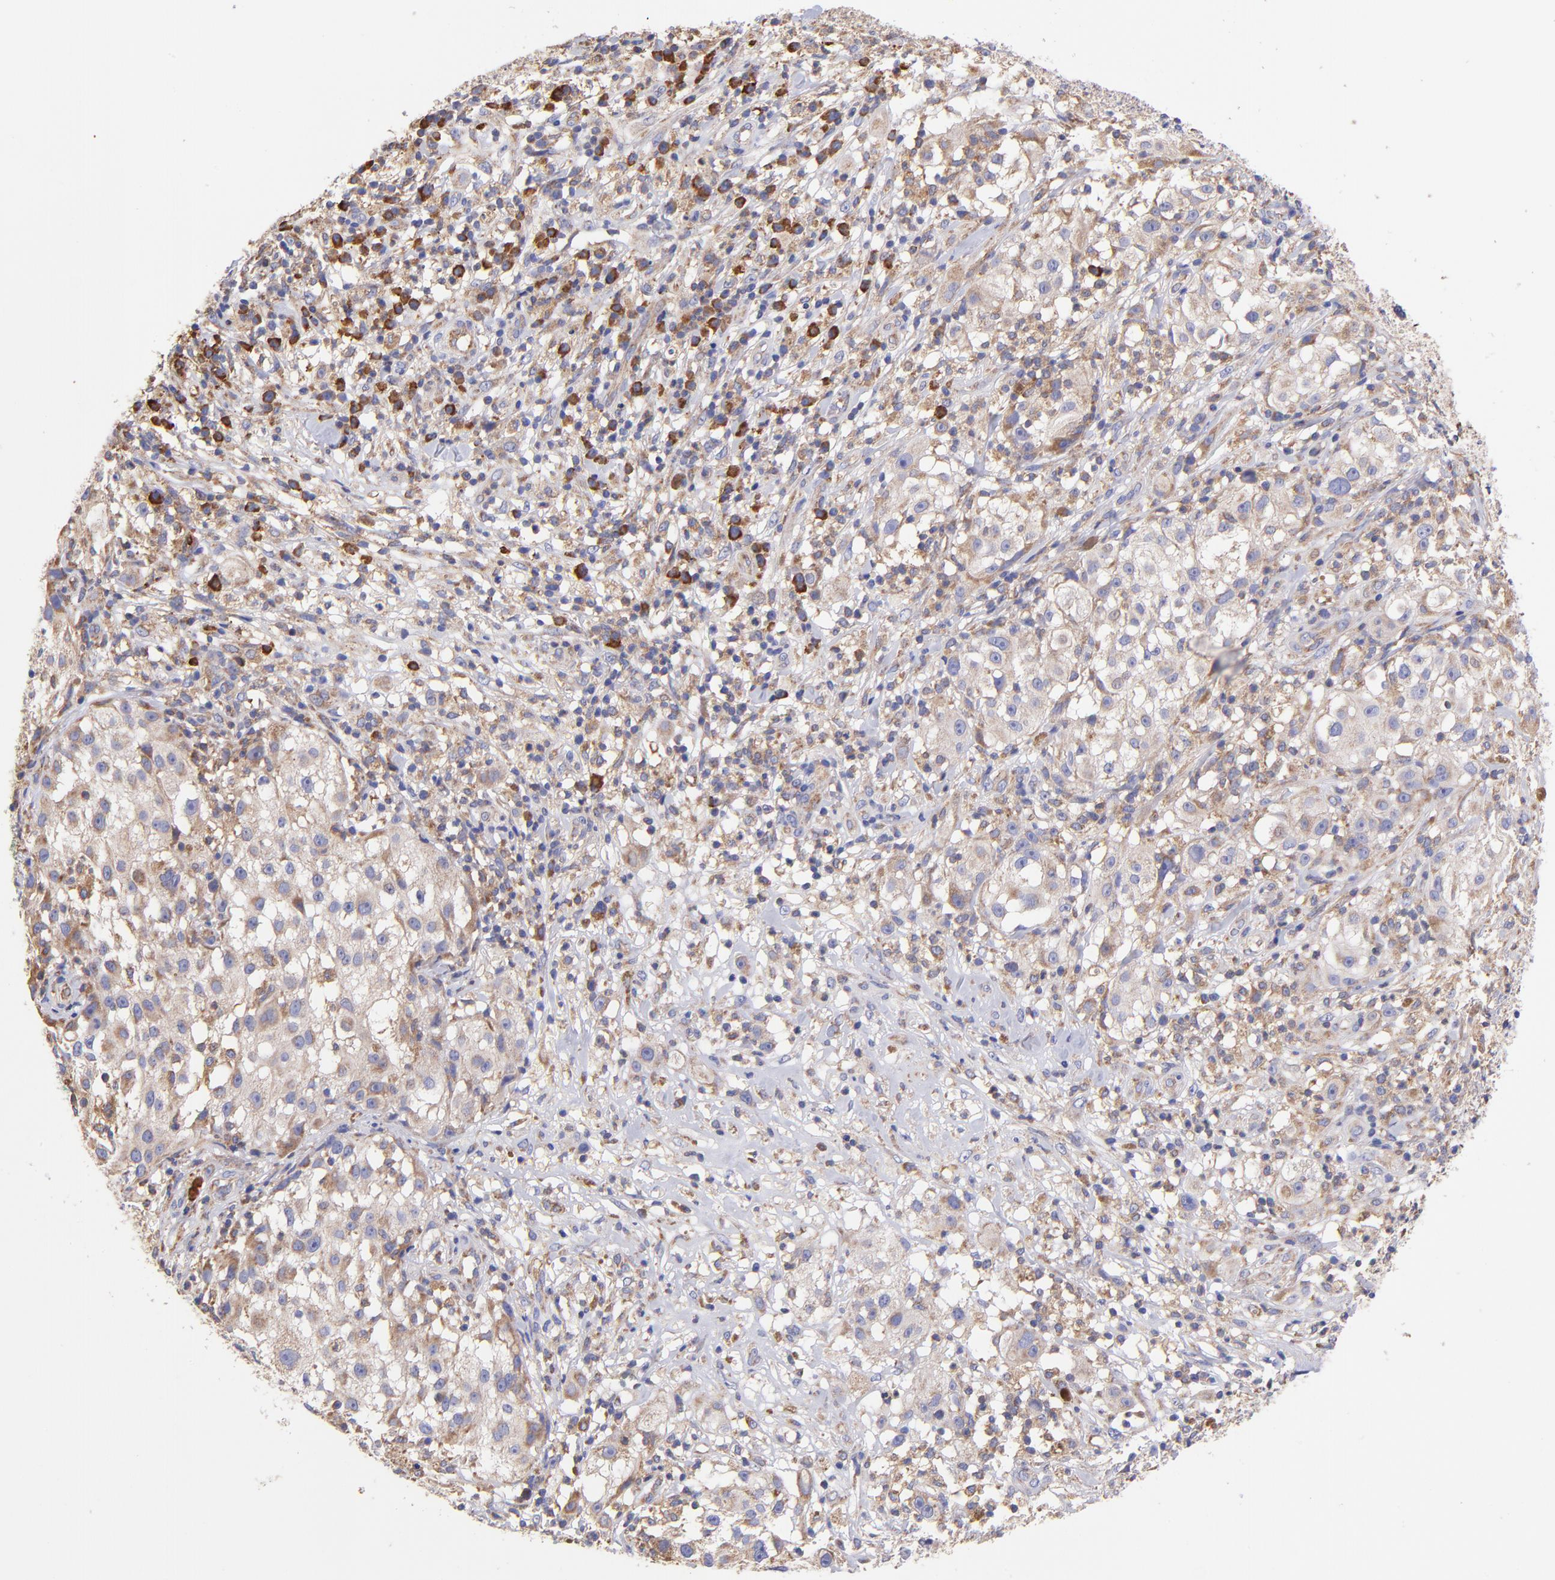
{"staining": {"intensity": "weak", "quantity": ">75%", "location": "cytoplasmic/membranous"}, "tissue": "melanoma", "cell_type": "Tumor cells", "image_type": "cancer", "snomed": [{"axis": "morphology", "description": "Necrosis, NOS"}, {"axis": "morphology", "description": "Malignant melanoma, NOS"}, {"axis": "topography", "description": "Skin"}], "caption": "Malignant melanoma tissue reveals weak cytoplasmic/membranous expression in about >75% of tumor cells, visualized by immunohistochemistry.", "gene": "PREX1", "patient": {"sex": "female", "age": 87}}